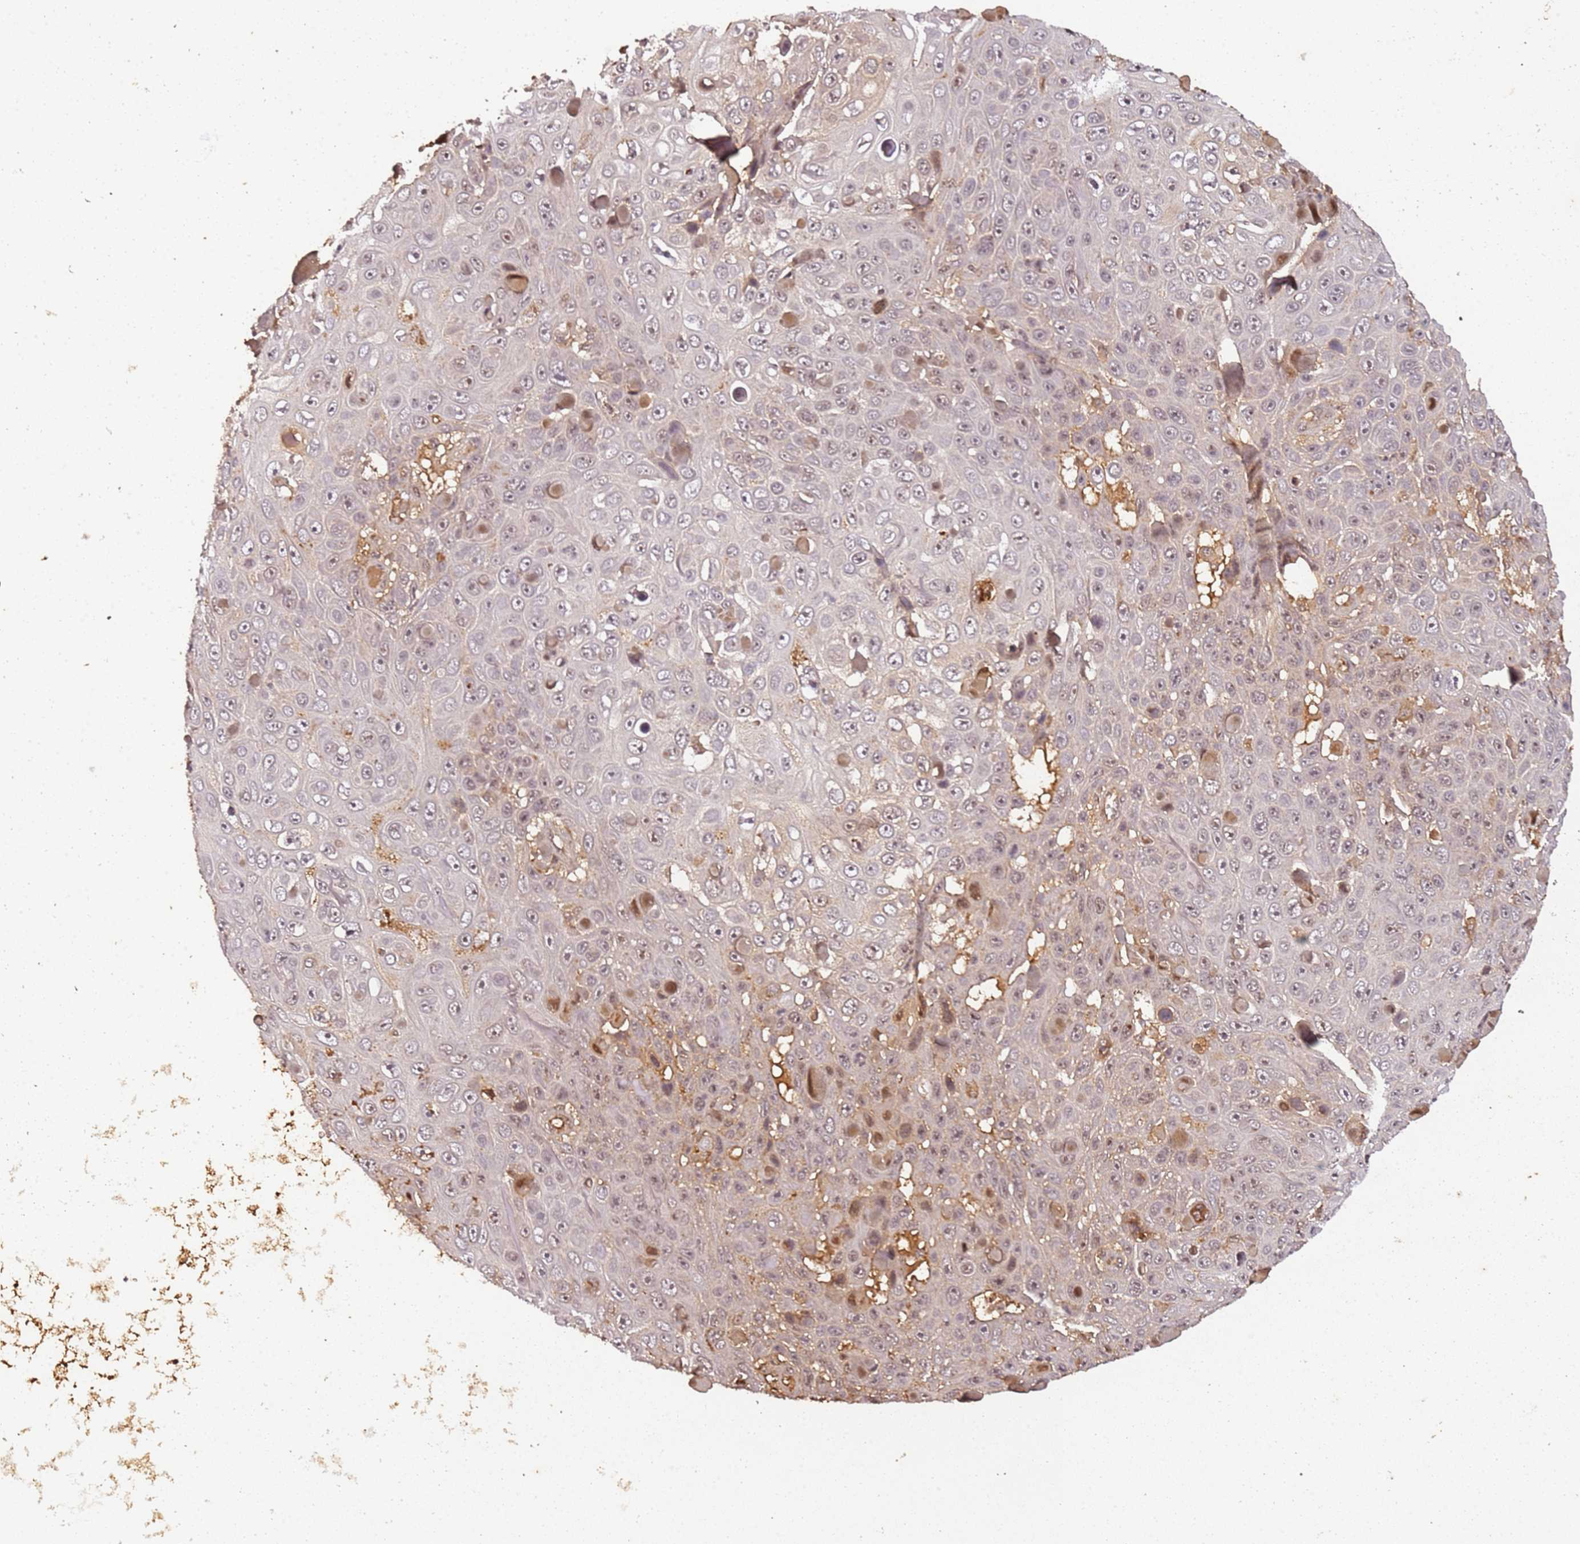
{"staining": {"intensity": "moderate", "quantity": "<25%", "location": "nuclear"}, "tissue": "skin cancer", "cell_type": "Tumor cells", "image_type": "cancer", "snomed": [{"axis": "morphology", "description": "Squamous cell carcinoma, NOS"}, {"axis": "topography", "description": "Skin"}], "caption": "Skin squamous cell carcinoma stained with a protein marker reveals moderate staining in tumor cells.", "gene": "COL1A2", "patient": {"sex": "male", "age": 82}}